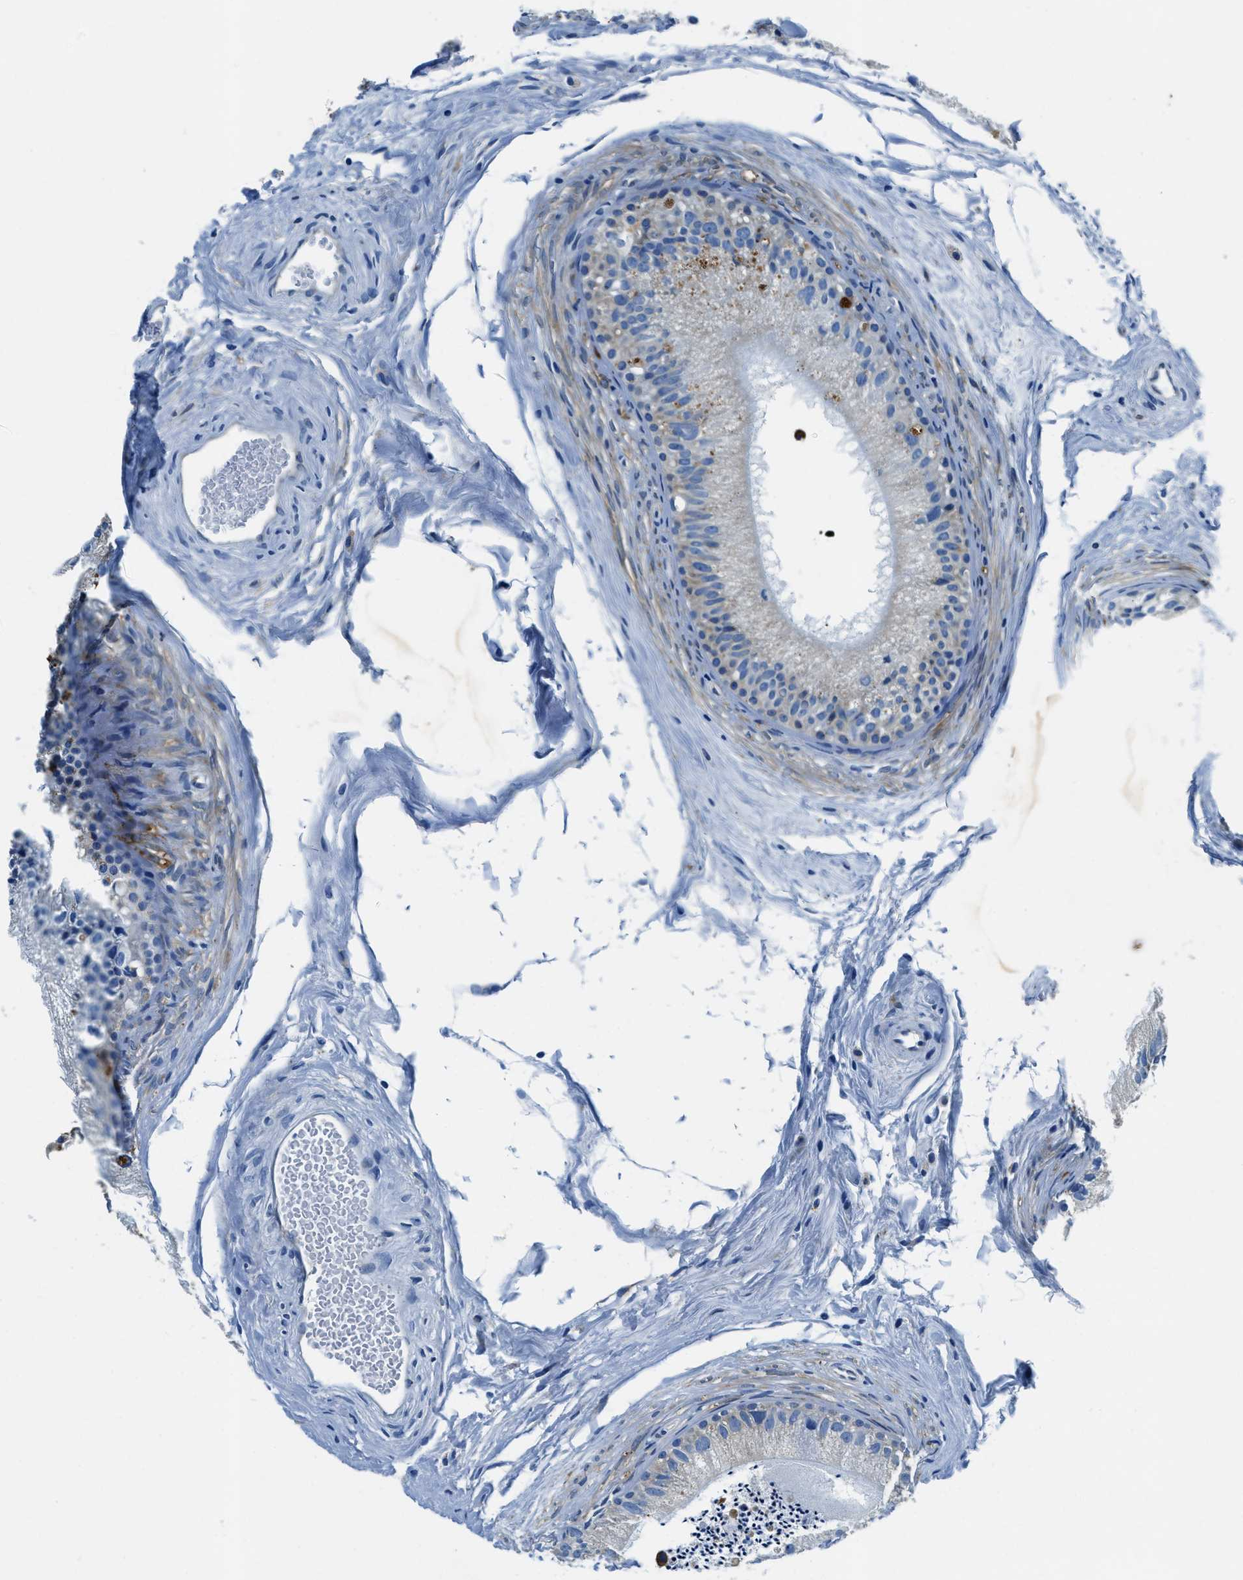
{"staining": {"intensity": "strong", "quantity": "<25%", "location": "cytoplasmic/membranous"}, "tissue": "epididymis", "cell_type": "Glandular cells", "image_type": "normal", "snomed": [{"axis": "morphology", "description": "Normal tissue, NOS"}, {"axis": "topography", "description": "Epididymis"}], "caption": "Immunohistochemical staining of unremarkable epididymis reveals strong cytoplasmic/membranous protein staining in about <25% of glandular cells.", "gene": "UBAC2", "patient": {"sex": "male", "age": 56}}